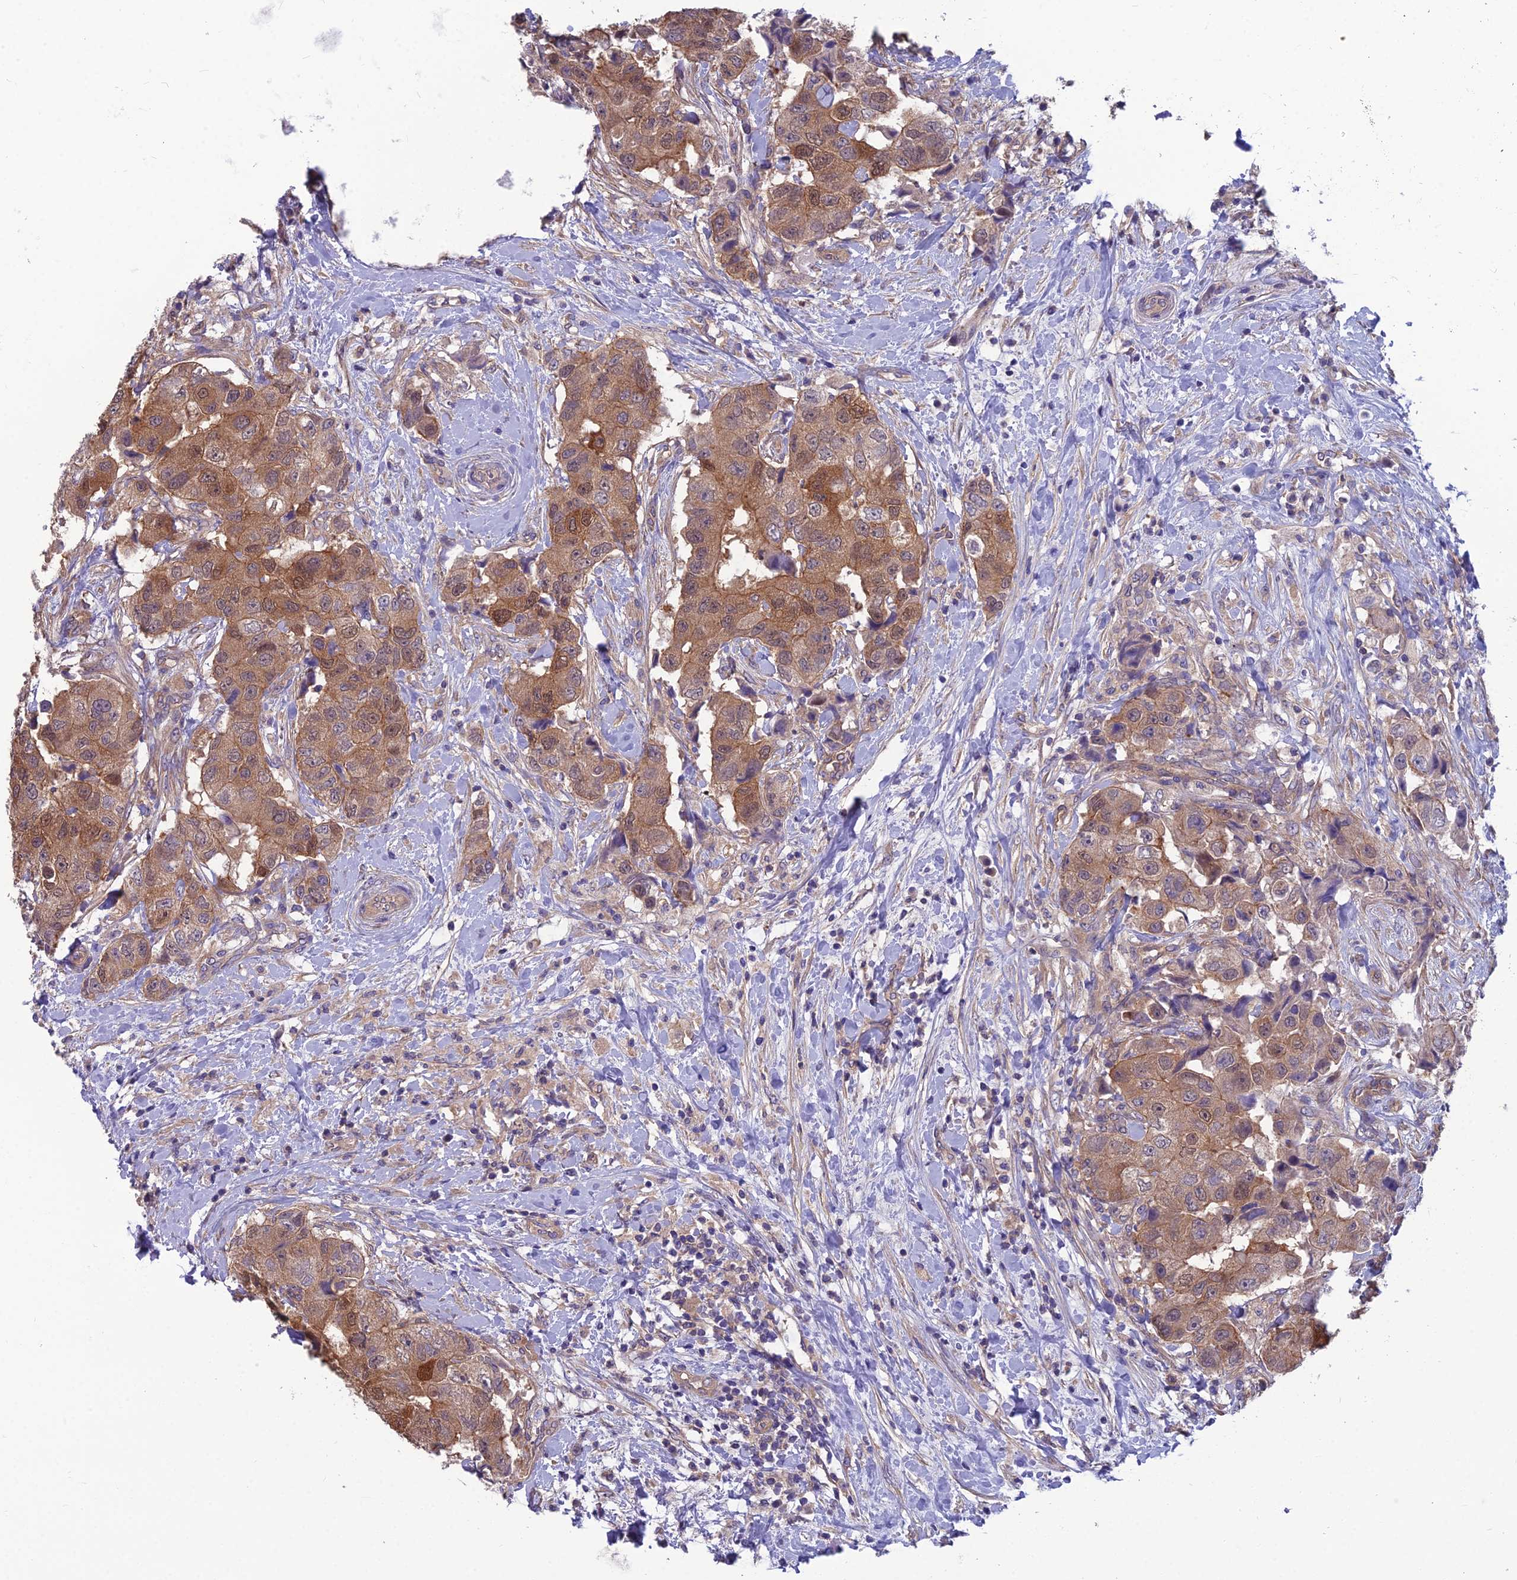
{"staining": {"intensity": "moderate", "quantity": ">75%", "location": "cytoplasmic/membranous,nuclear"}, "tissue": "breast cancer", "cell_type": "Tumor cells", "image_type": "cancer", "snomed": [{"axis": "morphology", "description": "Normal tissue, NOS"}, {"axis": "morphology", "description": "Duct carcinoma"}, {"axis": "topography", "description": "Breast"}], "caption": "Human breast cancer stained for a protein (brown) exhibits moderate cytoplasmic/membranous and nuclear positive positivity in approximately >75% of tumor cells.", "gene": "MVD", "patient": {"sex": "female", "age": 62}}